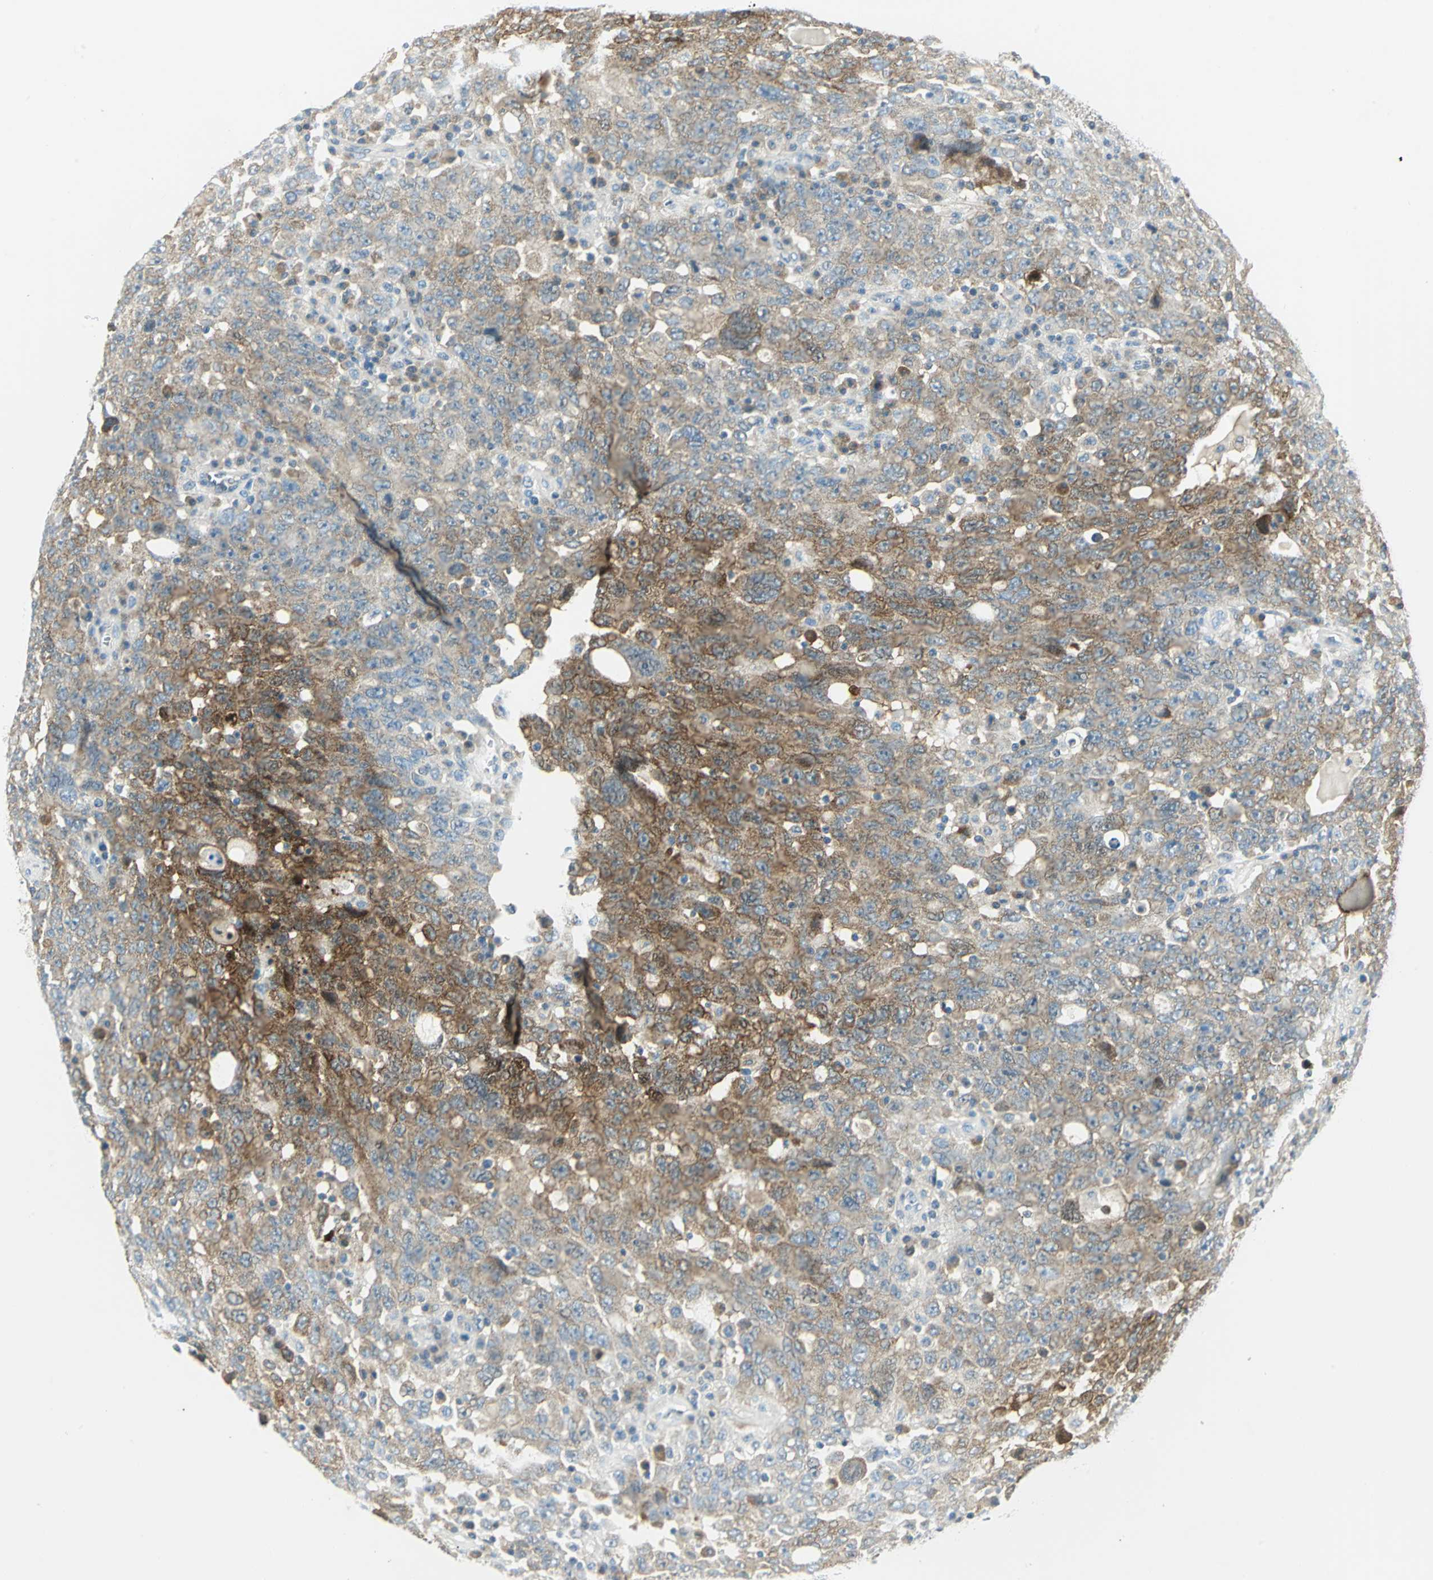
{"staining": {"intensity": "strong", "quantity": "<25%", "location": "cytoplasmic/membranous"}, "tissue": "ovarian cancer", "cell_type": "Tumor cells", "image_type": "cancer", "snomed": [{"axis": "morphology", "description": "Carcinoma, endometroid"}, {"axis": "topography", "description": "Ovary"}], "caption": "Immunohistochemical staining of human ovarian cancer (endometroid carcinoma) demonstrates medium levels of strong cytoplasmic/membranous protein positivity in approximately <25% of tumor cells.", "gene": "ALDOA", "patient": {"sex": "female", "age": 62}}